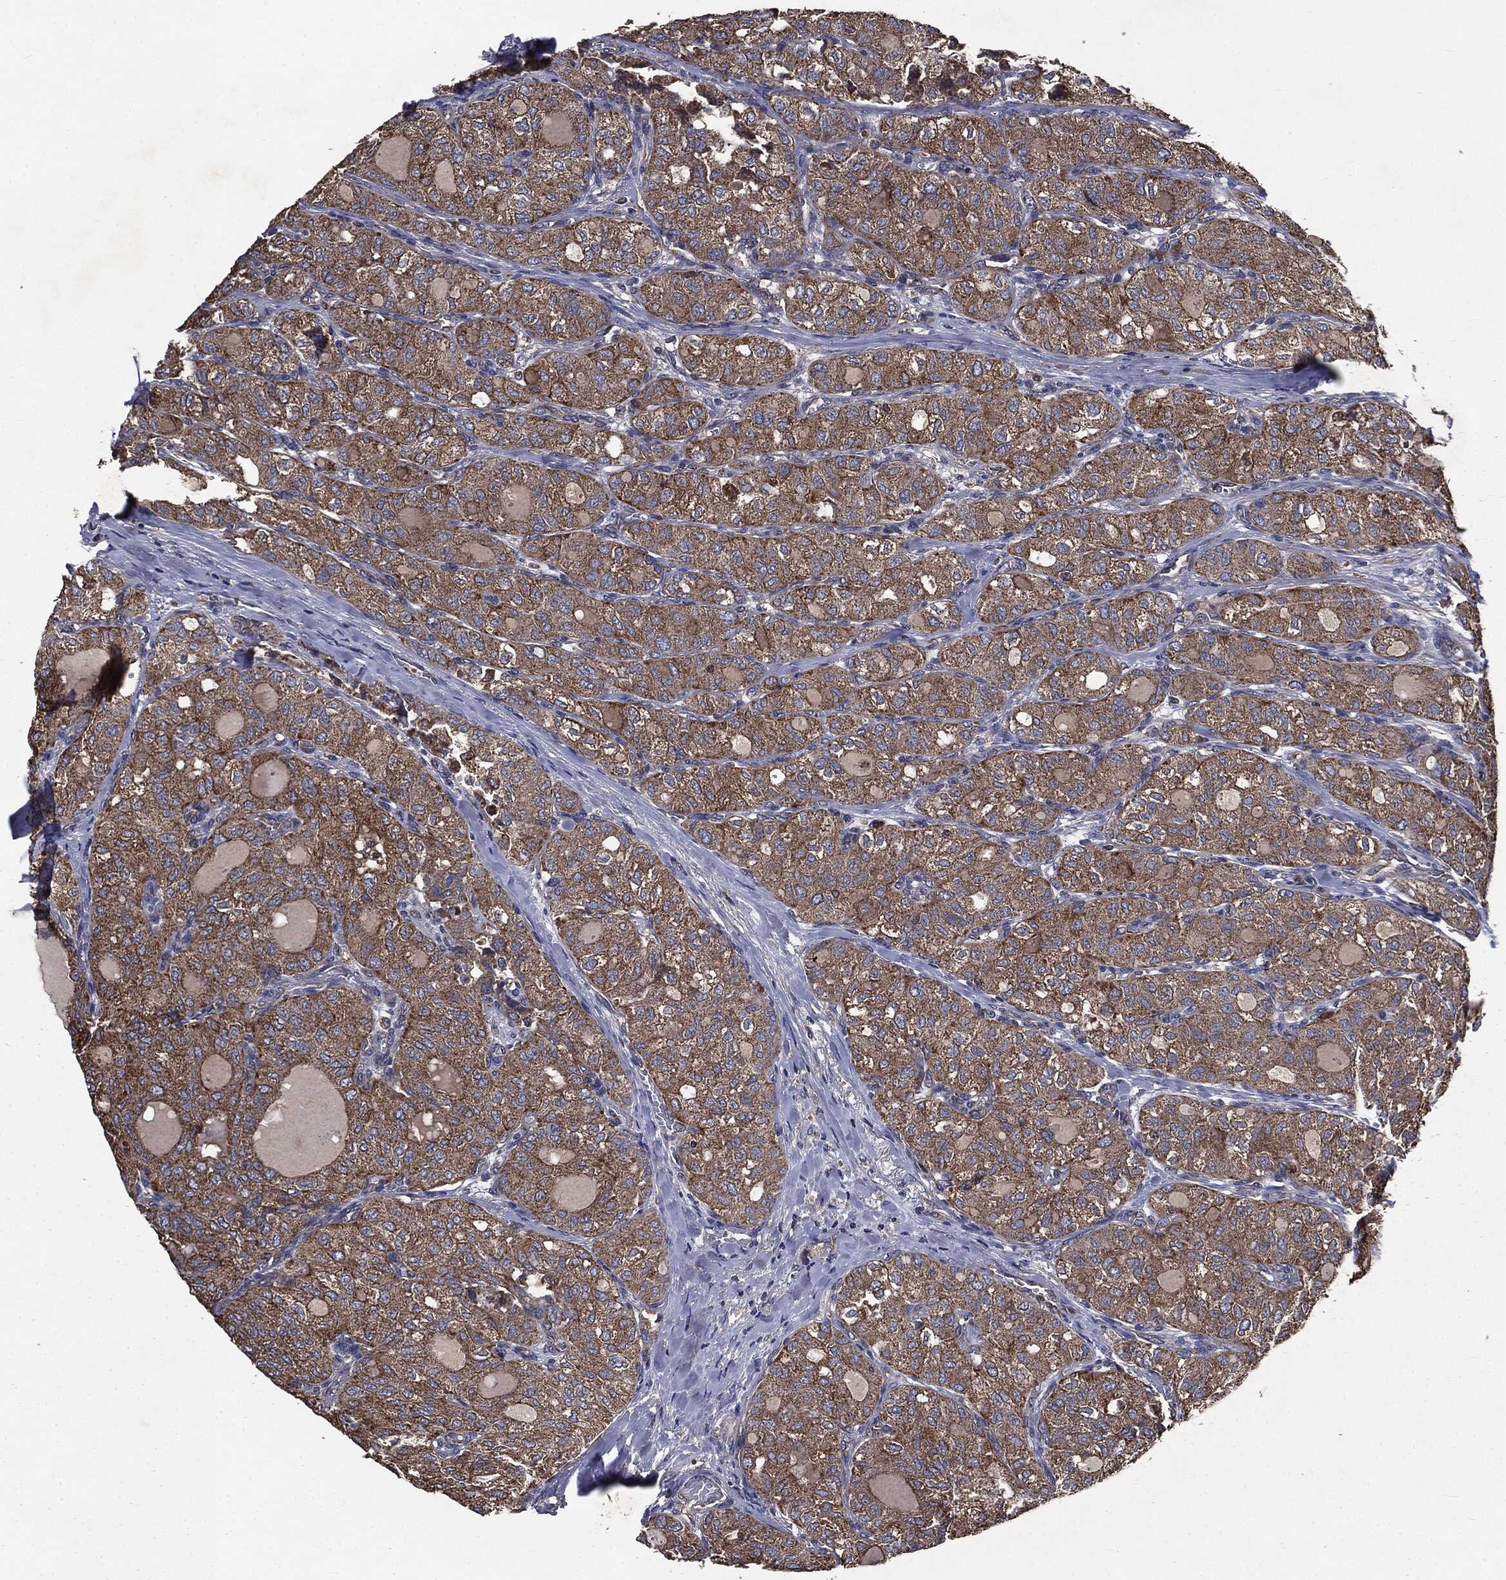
{"staining": {"intensity": "moderate", "quantity": ">75%", "location": "cytoplasmic/membranous"}, "tissue": "thyroid cancer", "cell_type": "Tumor cells", "image_type": "cancer", "snomed": [{"axis": "morphology", "description": "Follicular adenoma carcinoma, NOS"}, {"axis": "topography", "description": "Thyroid gland"}], "caption": "Tumor cells show medium levels of moderate cytoplasmic/membranous positivity in about >75% of cells in human thyroid follicular adenoma carcinoma.", "gene": "MAPK6", "patient": {"sex": "male", "age": 75}}